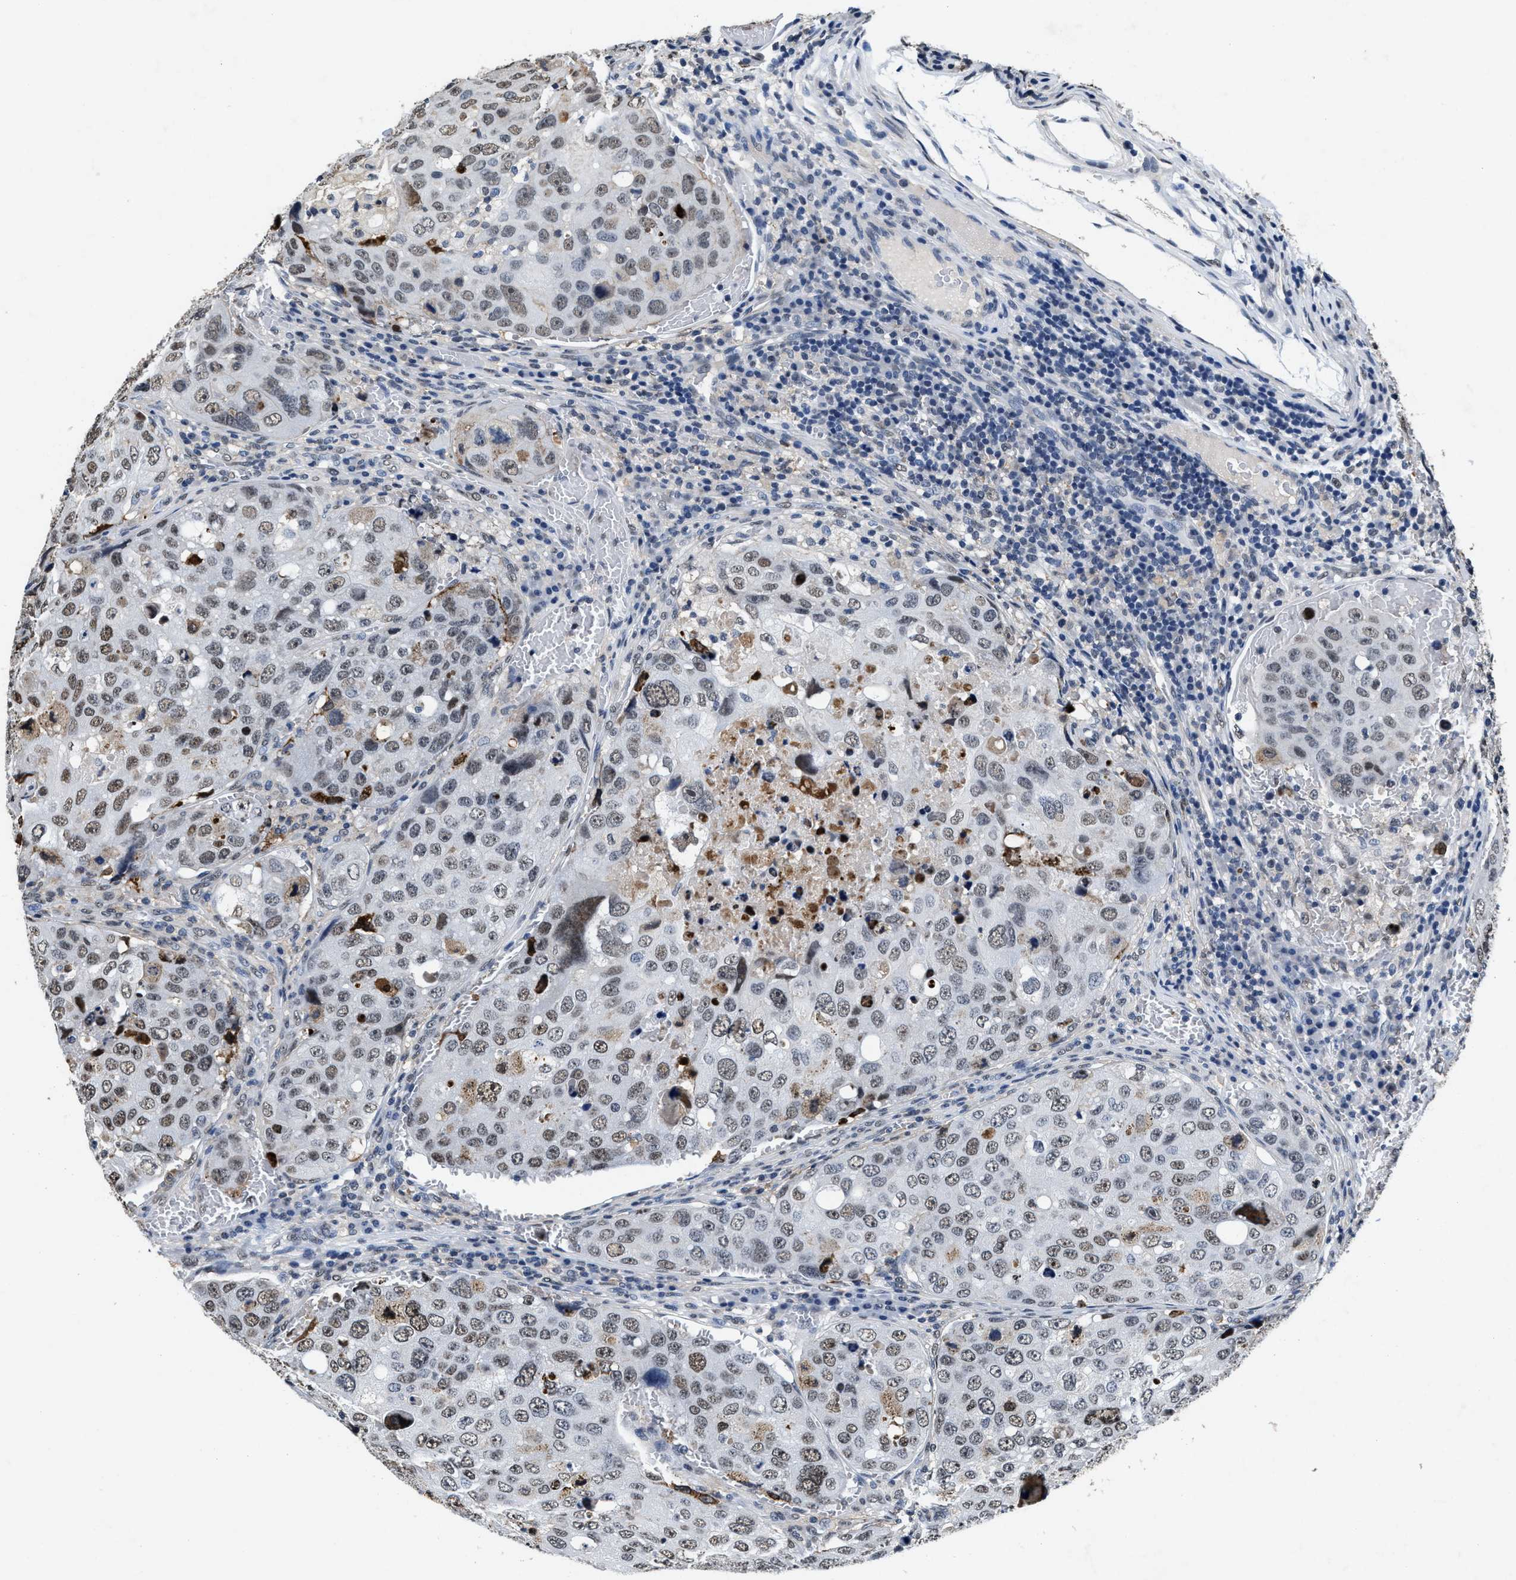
{"staining": {"intensity": "moderate", "quantity": "25%-75%", "location": "nuclear"}, "tissue": "urothelial cancer", "cell_type": "Tumor cells", "image_type": "cancer", "snomed": [{"axis": "morphology", "description": "Urothelial carcinoma, High grade"}, {"axis": "topography", "description": "Lymph node"}, {"axis": "topography", "description": "Urinary bladder"}], "caption": "This micrograph exhibits immunohistochemistry staining of urothelial cancer, with medium moderate nuclear positivity in approximately 25%-75% of tumor cells.", "gene": "SUPT16H", "patient": {"sex": "male", "age": 51}}